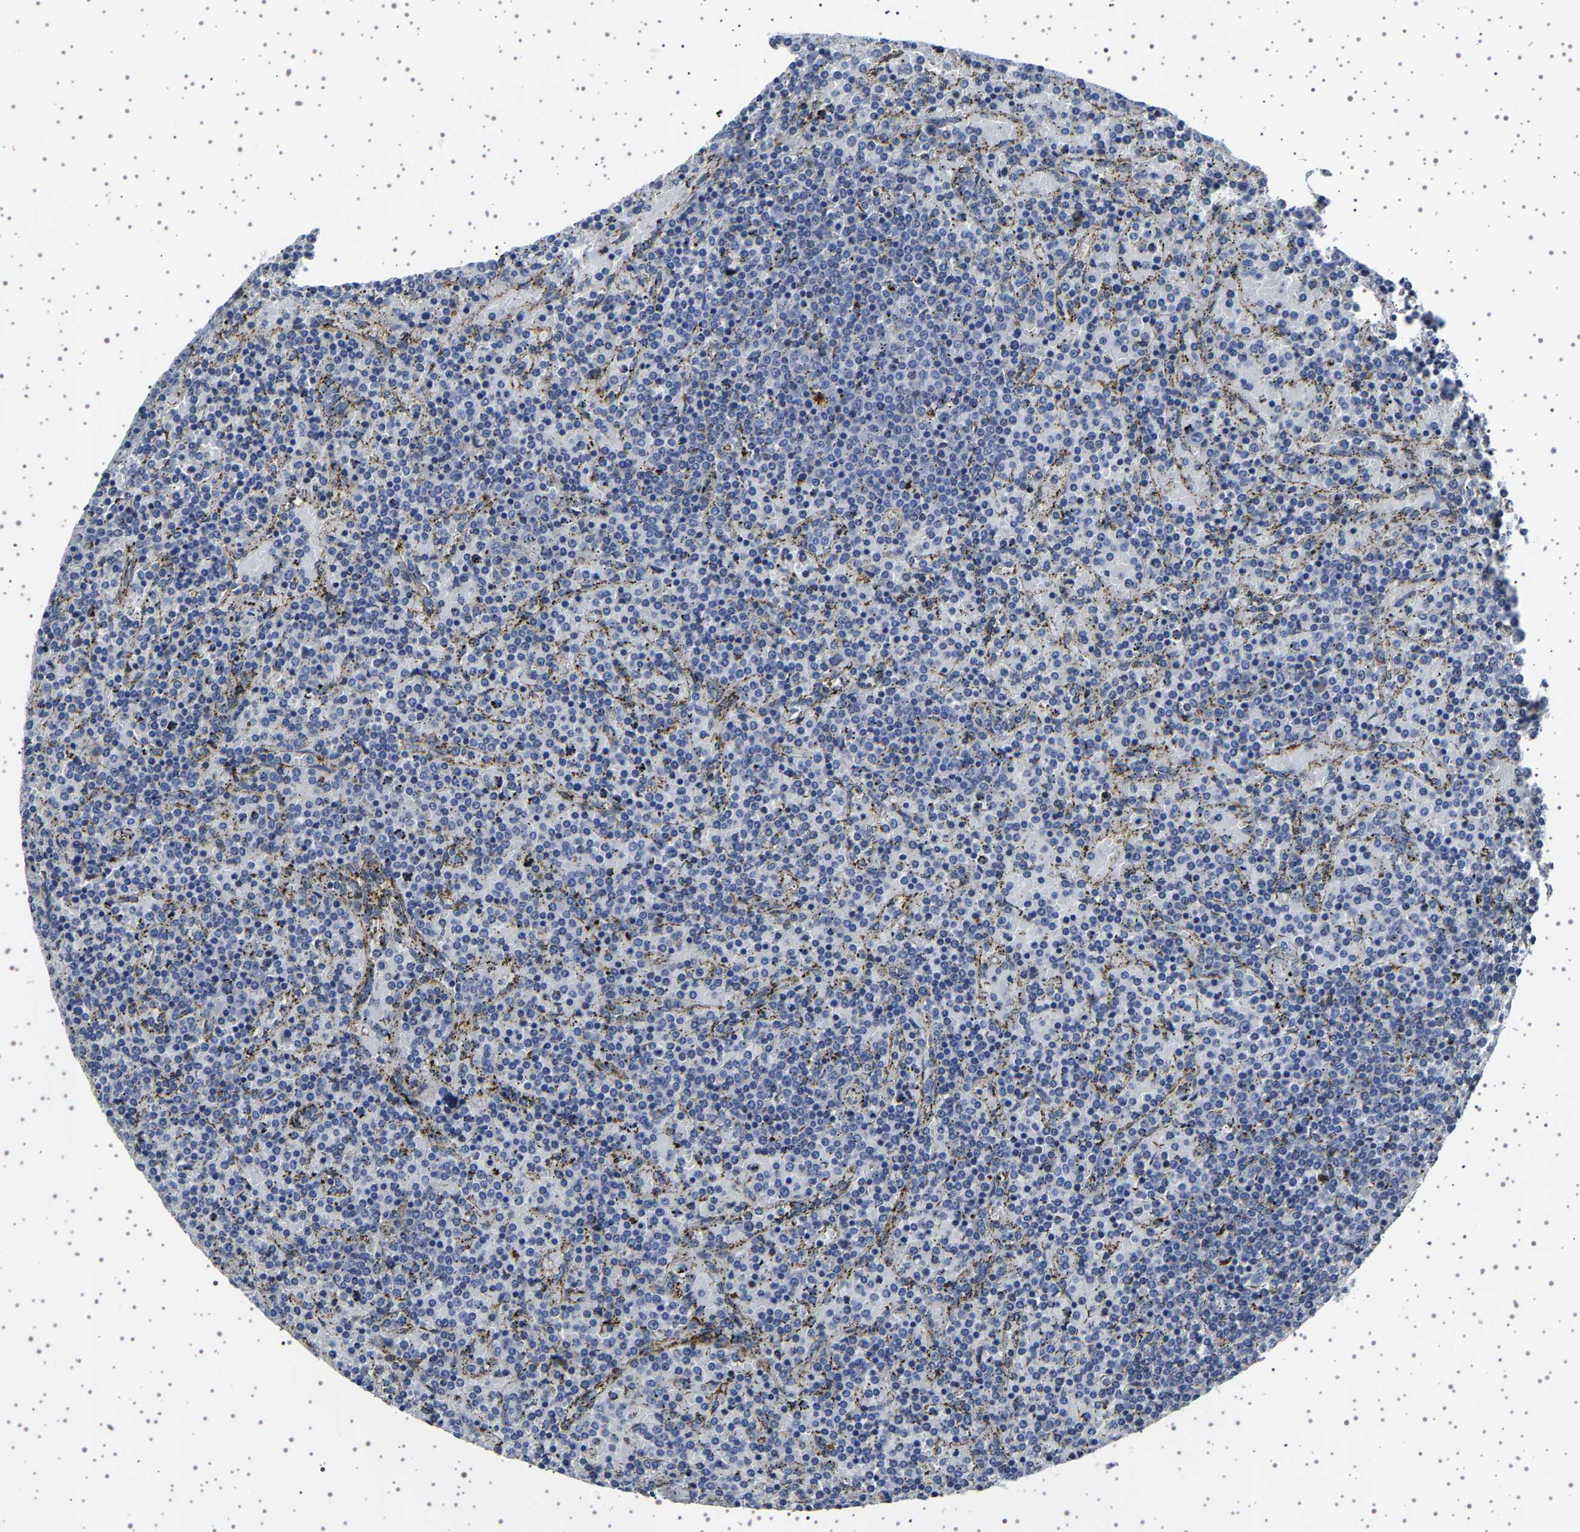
{"staining": {"intensity": "negative", "quantity": "none", "location": "none"}, "tissue": "lymphoma", "cell_type": "Tumor cells", "image_type": "cancer", "snomed": [{"axis": "morphology", "description": "Malignant lymphoma, non-Hodgkin's type, Low grade"}, {"axis": "topography", "description": "Spleen"}], "caption": "Tumor cells are negative for protein expression in human lymphoma.", "gene": "IL10RB", "patient": {"sex": "female", "age": 77}}